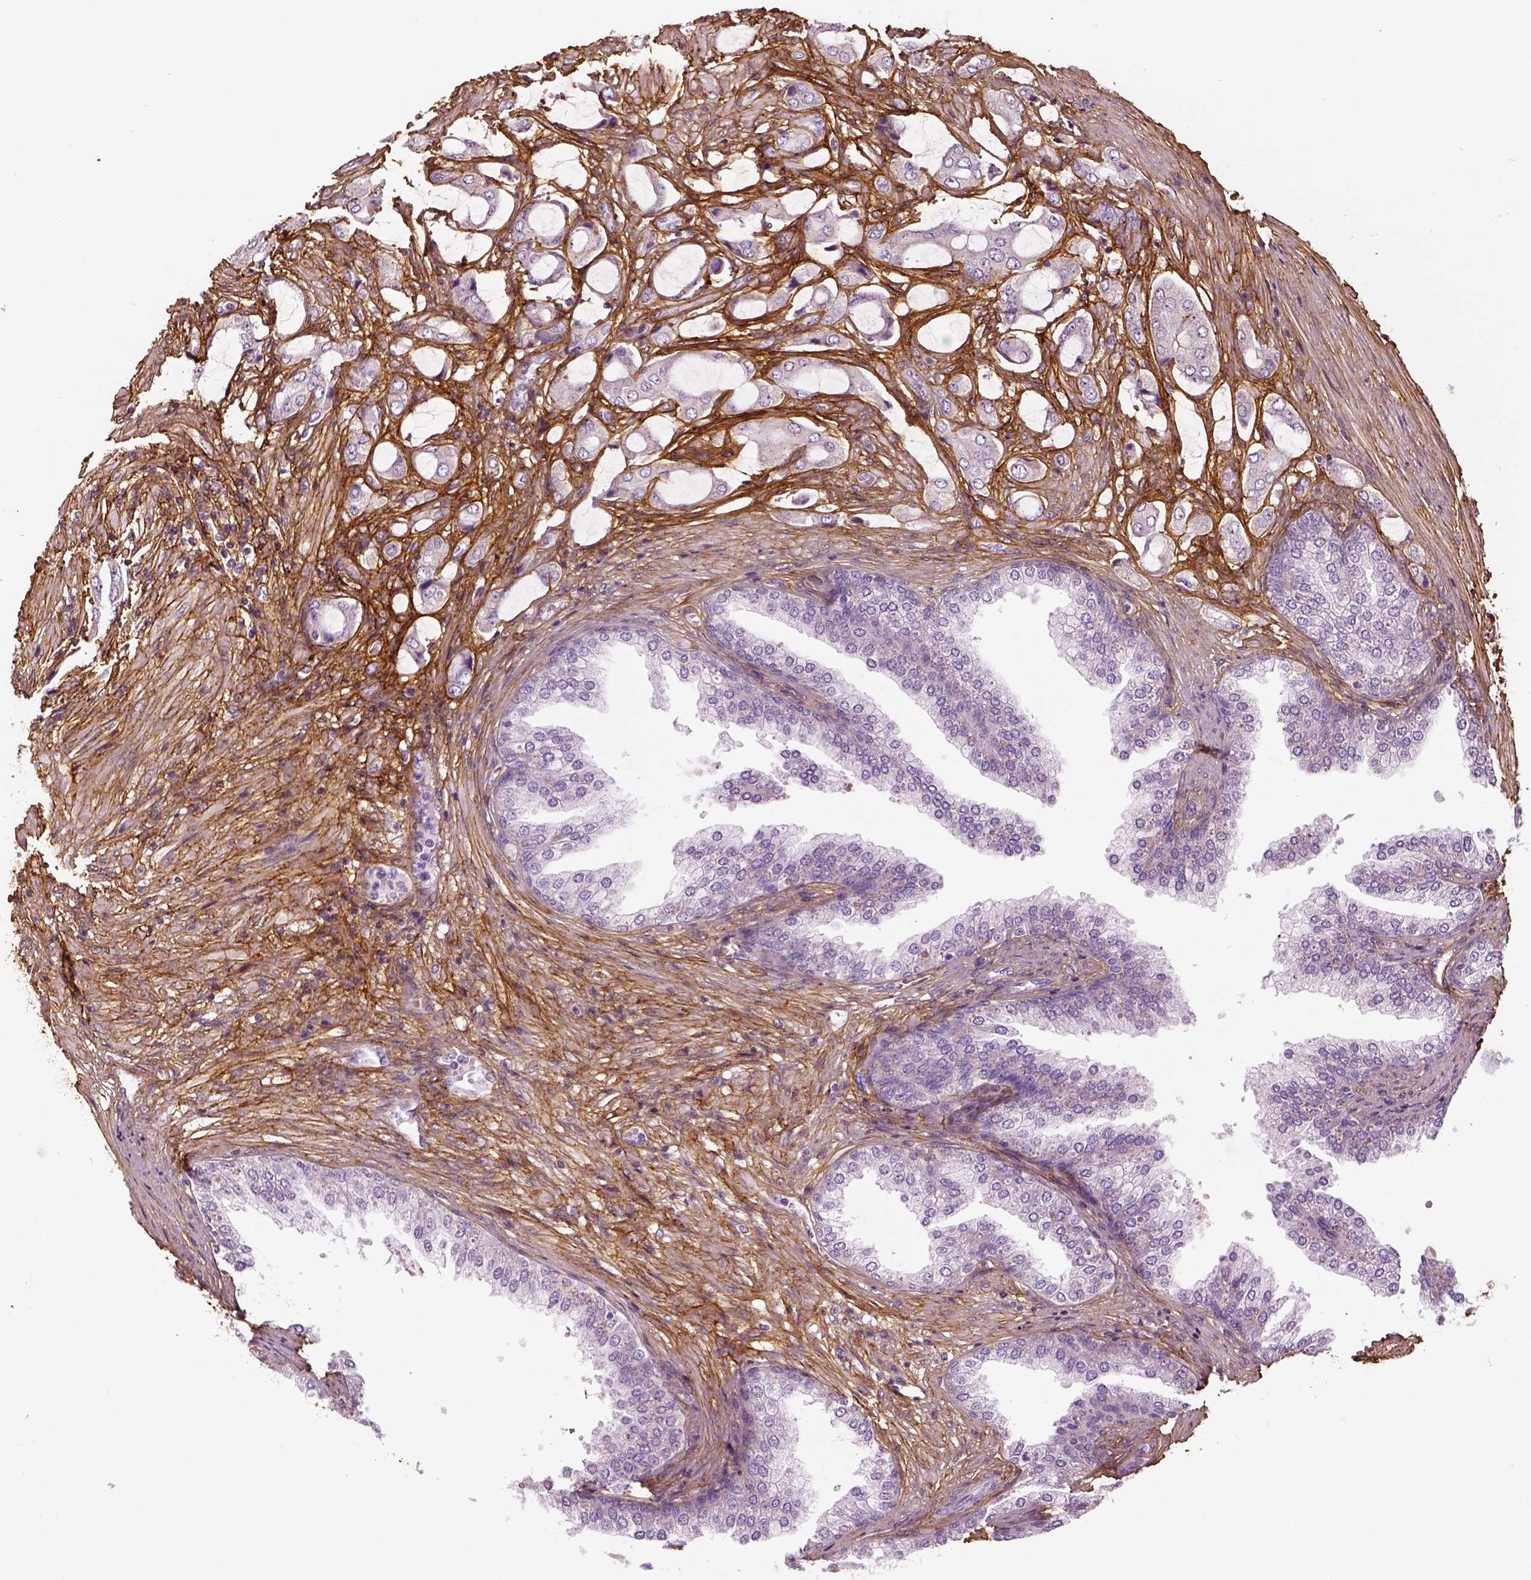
{"staining": {"intensity": "negative", "quantity": "none", "location": "none"}, "tissue": "prostate cancer", "cell_type": "Tumor cells", "image_type": "cancer", "snomed": [{"axis": "morphology", "description": "Adenocarcinoma, NOS"}, {"axis": "topography", "description": "Prostate"}], "caption": "The micrograph reveals no significant positivity in tumor cells of adenocarcinoma (prostate). The staining is performed using DAB (3,3'-diaminobenzidine) brown chromogen with nuclei counter-stained in using hematoxylin.", "gene": "COL6A2", "patient": {"sex": "male", "age": 63}}